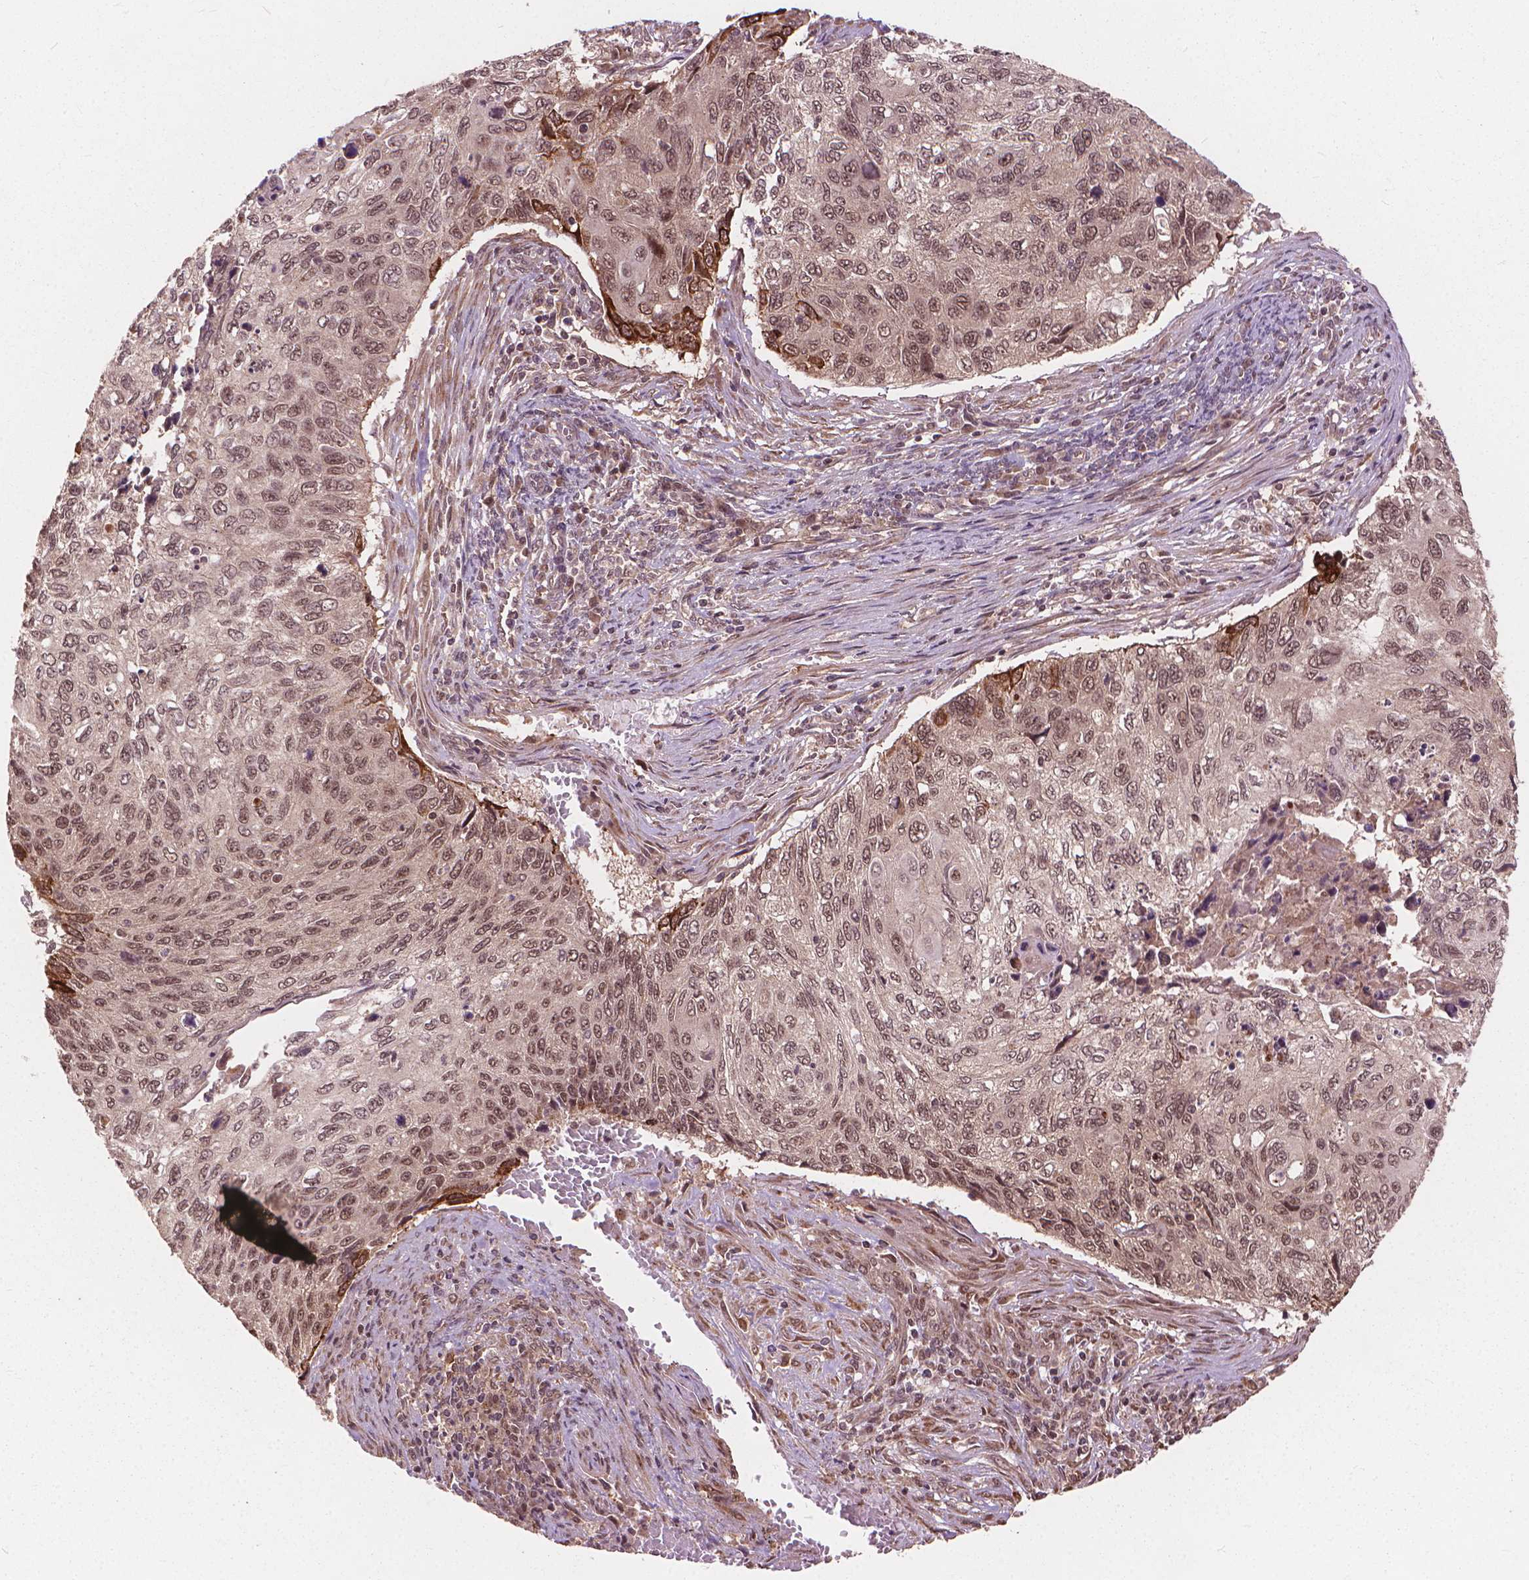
{"staining": {"intensity": "moderate", "quantity": ">75%", "location": "nuclear"}, "tissue": "cervical cancer", "cell_type": "Tumor cells", "image_type": "cancer", "snomed": [{"axis": "morphology", "description": "Squamous cell carcinoma, NOS"}, {"axis": "topography", "description": "Cervix"}], "caption": "Protein expression analysis of human cervical cancer reveals moderate nuclear staining in about >75% of tumor cells.", "gene": "SSU72", "patient": {"sex": "female", "age": 70}}